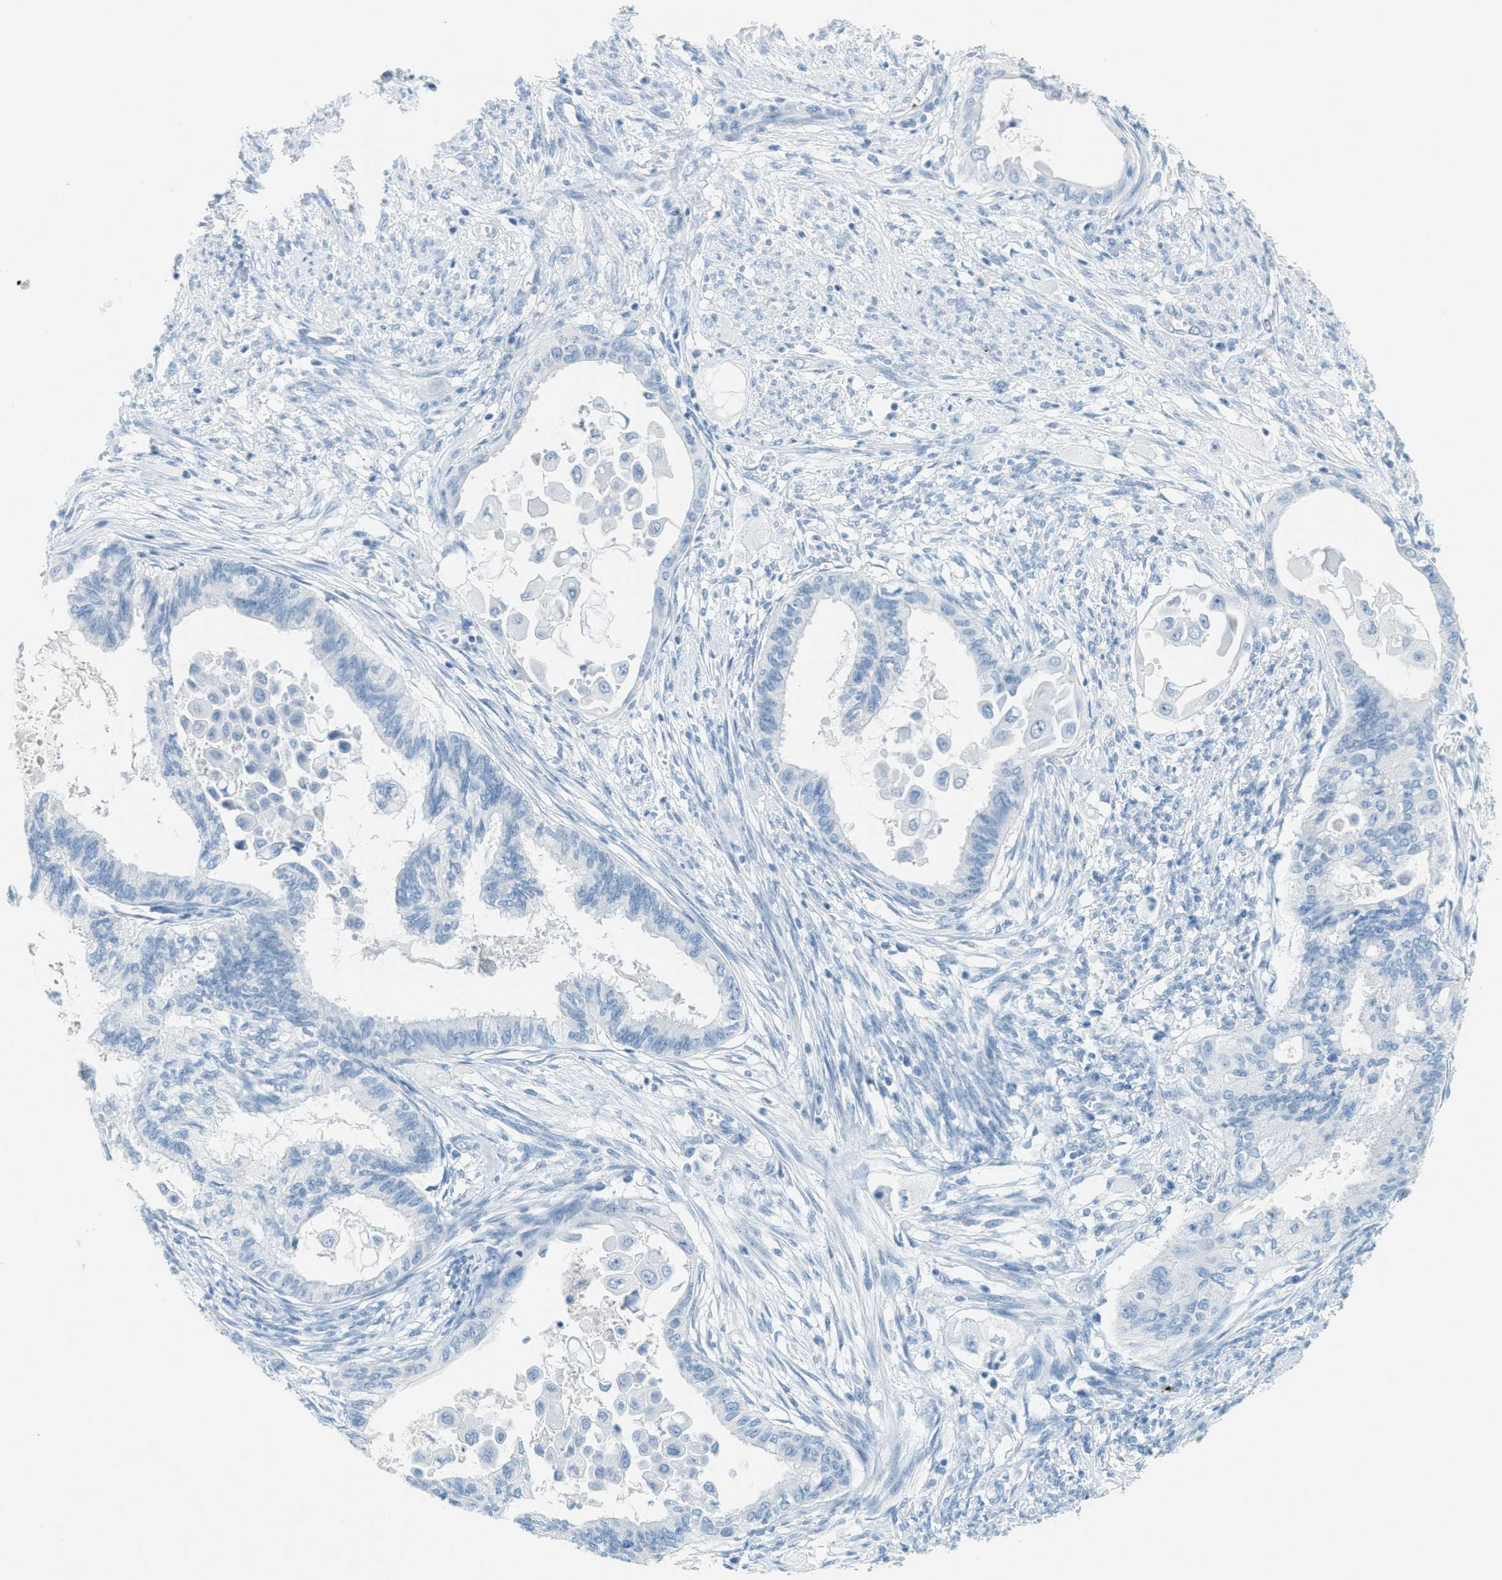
{"staining": {"intensity": "negative", "quantity": "none", "location": "none"}, "tissue": "cervical cancer", "cell_type": "Tumor cells", "image_type": "cancer", "snomed": [{"axis": "morphology", "description": "Normal tissue, NOS"}, {"axis": "morphology", "description": "Adenocarcinoma, NOS"}, {"axis": "topography", "description": "Cervix"}, {"axis": "topography", "description": "Endometrium"}], "caption": "Tumor cells are negative for protein expression in human cervical cancer (adenocarcinoma).", "gene": "PPBP", "patient": {"sex": "female", "age": 86}}